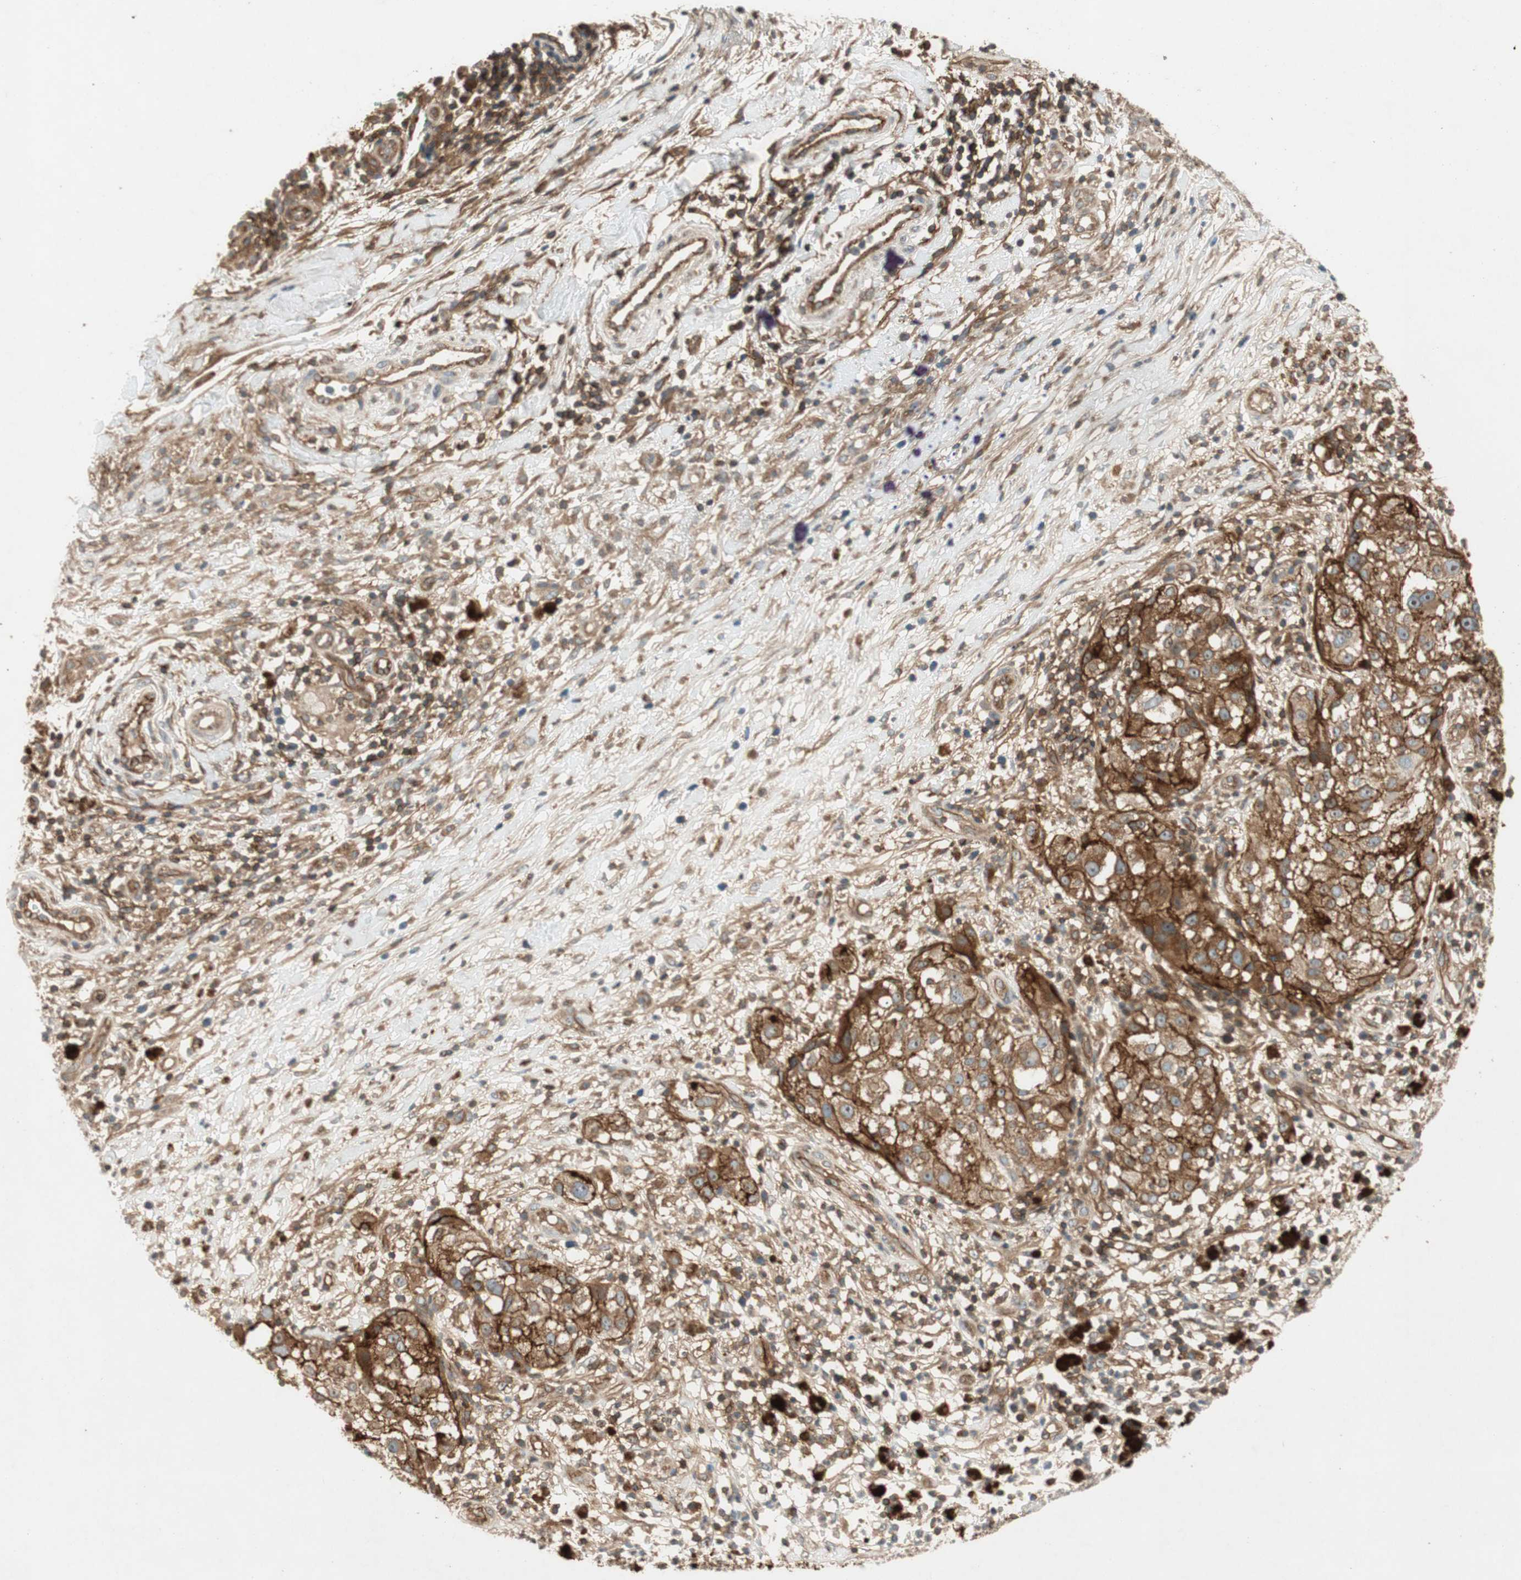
{"staining": {"intensity": "strong", "quantity": ">75%", "location": "cytoplasmic/membranous"}, "tissue": "melanoma", "cell_type": "Tumor cells", "image_type": "cancer", "snomed": [{"axis": "morphology", "description": "Necrosis, NOS"}, {"axis": "morphology", "description": "Malignant melanoma, NOS"}, {"axis": "topography", "description": "Skin"}], "caption": "The image demonstrates immunohistochemical staining of malignant melanoma. There is strong cytoplasmic/membranous expression is present in approximately >75% of tumor cells.", "gene": "BTN3A3", "patient": {"sex": "female", "age": 87}}